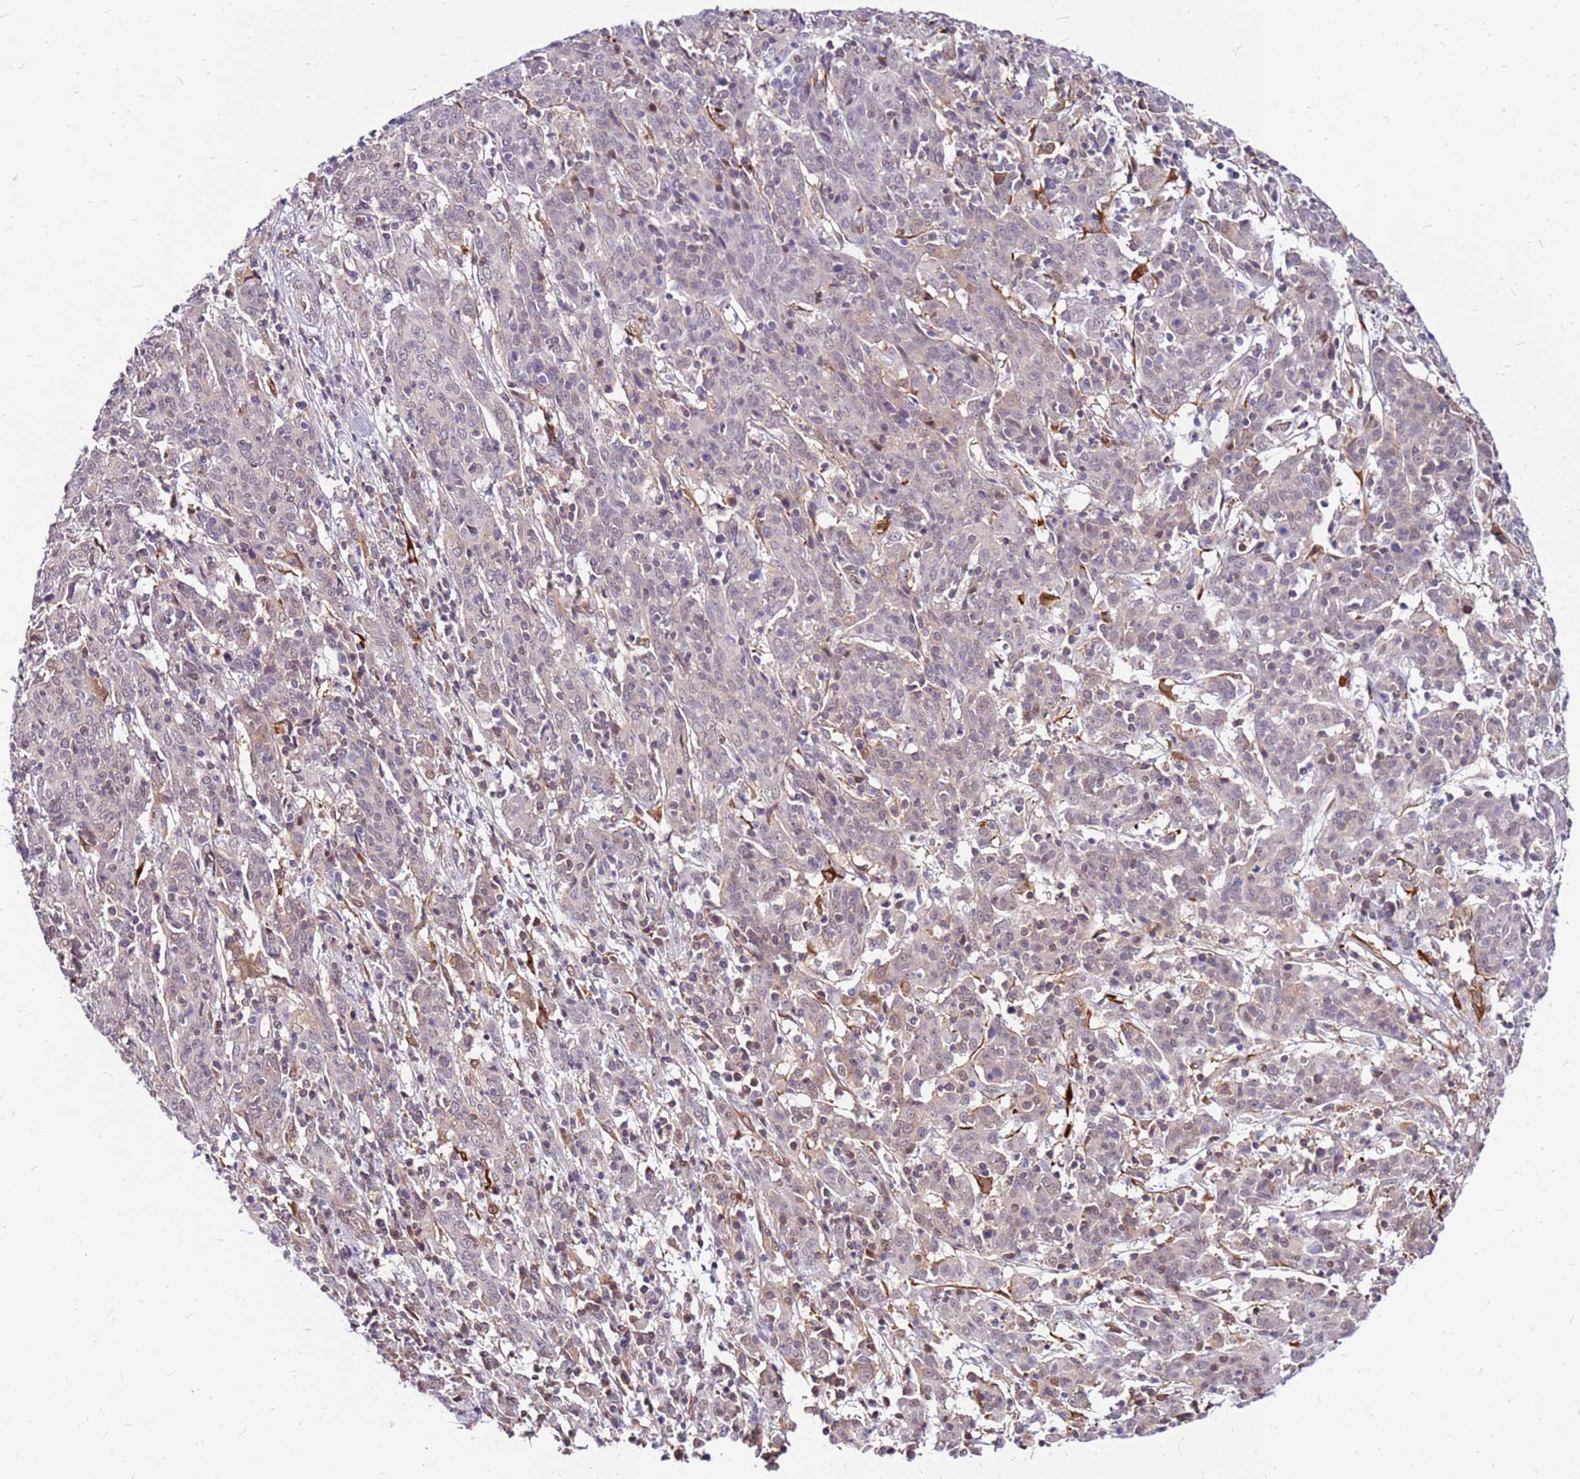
{"staining": {"intensity": "negative", "quantity": "none", "location": "none"}, "tissue": "cervical cancer", "cell_type": "Tumor cells", "image_type": "cancer", "snomed": [{"axis": "morphology", "description": "Squamous cell carcinoma, NOS"}, {"axis": "topography", "description": "Cervix"}], "caption": "This is an immunohistochemistry (IHC) photomicrograph of human cervical cancer (squamous cell carcinoma). There is no staining in tumor cells.", "gene": "ALDH1A3", "patient": {"sex": "female", "age": 67}}